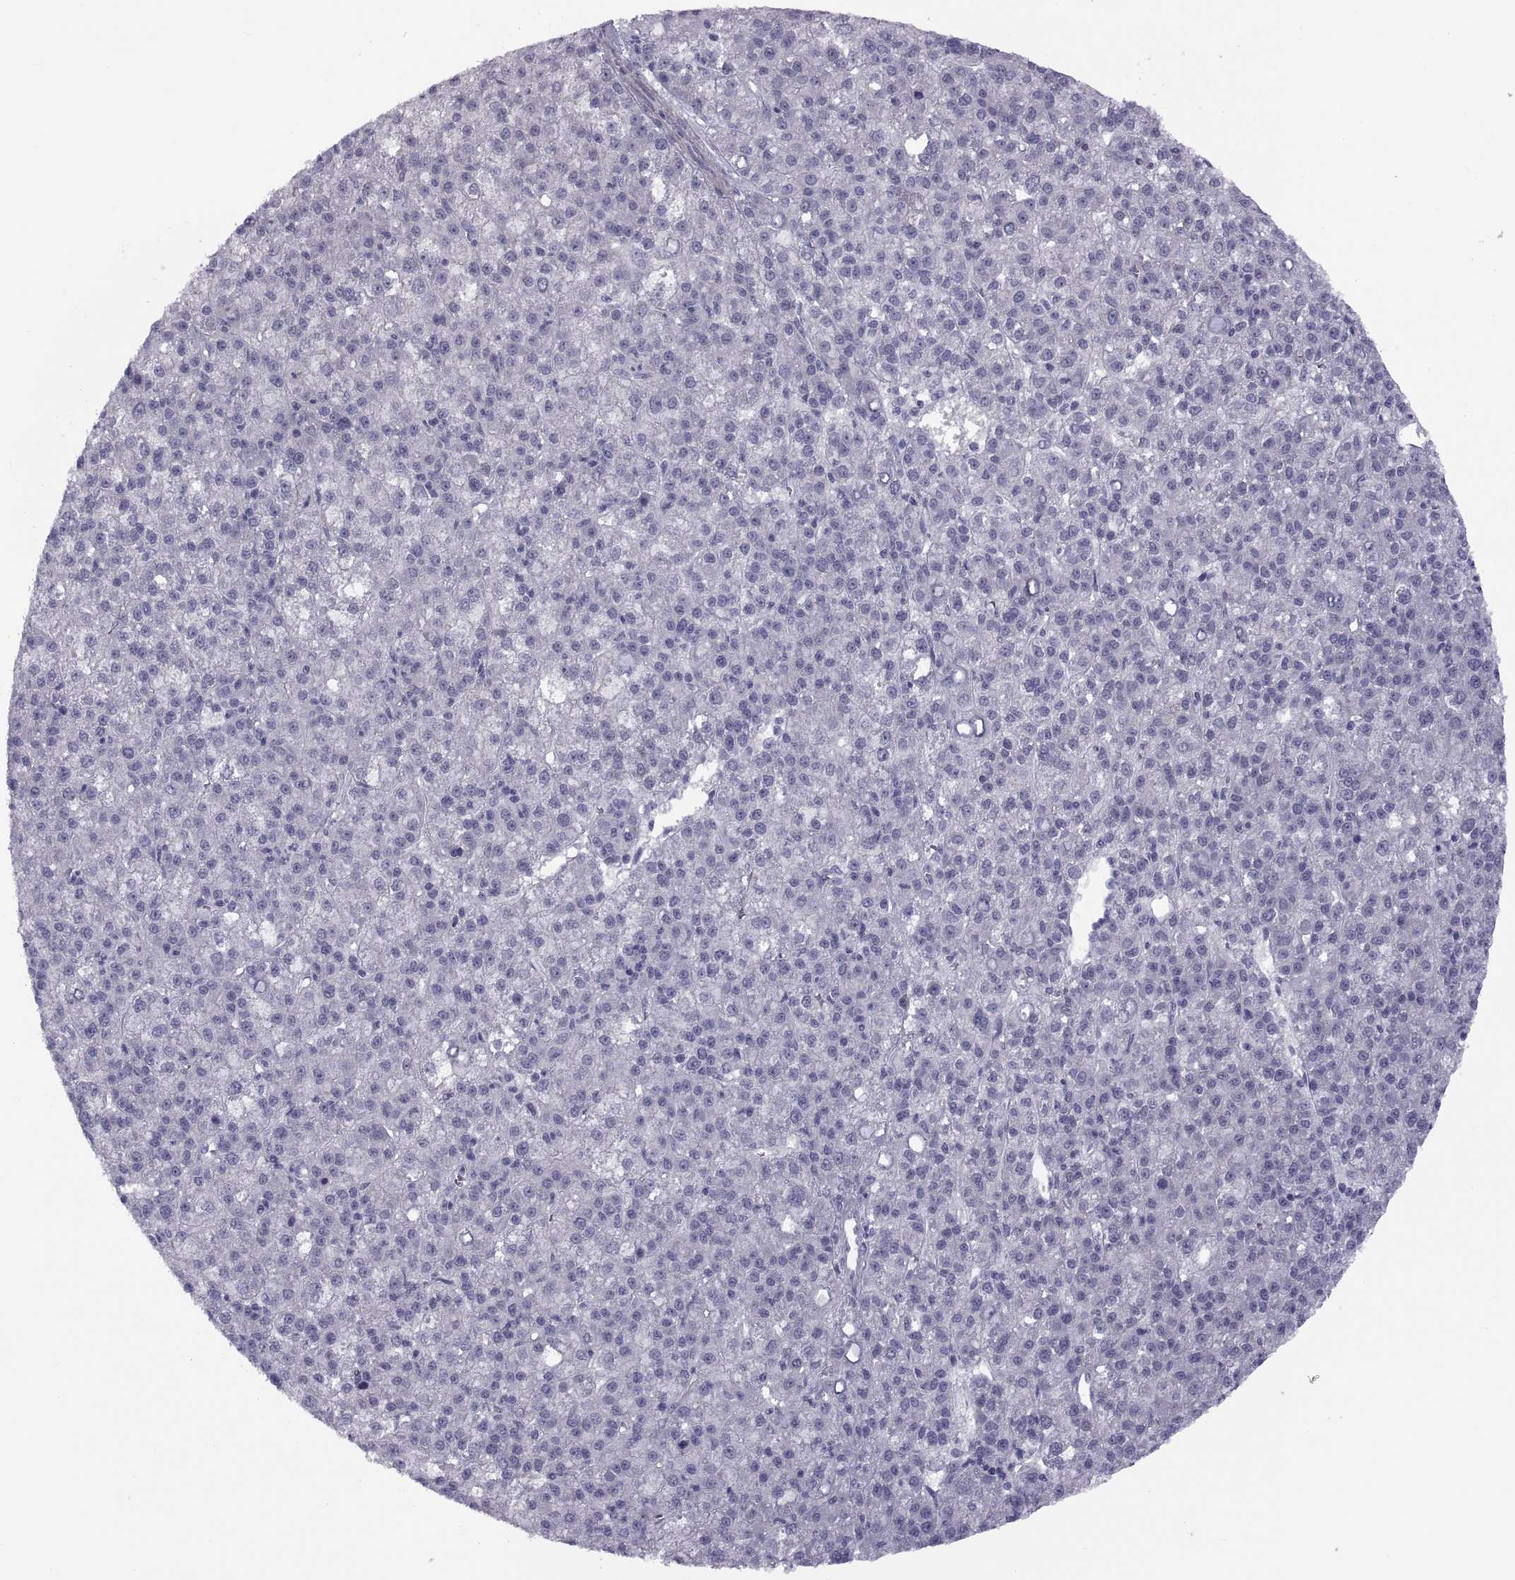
{"staining": {"intensity": "negative", "quantity": "none", "location": "none"}, "tissue": "liver cancer", "cell_type": "Tumor cells", "image_type": "cancer", "snomed": [{"axis": "morphology", "description": "Carcinoma, Hepatocellular, NOS"}, {"axis": "topography", "description": "Liver"}], "caption": "This image is of hepatocellular carcinoma (liver) stained with IHC to label a protein in brown with the nuclei are counter-stained blue. There is no staining in tumor cells. (DAB (3,3'-diaminobenzidine) immunohistochemistry (IHC) with hematoxylin counter stain).", "gene": "TMEM158", "patient": {"sex": "female", "age": 60}}